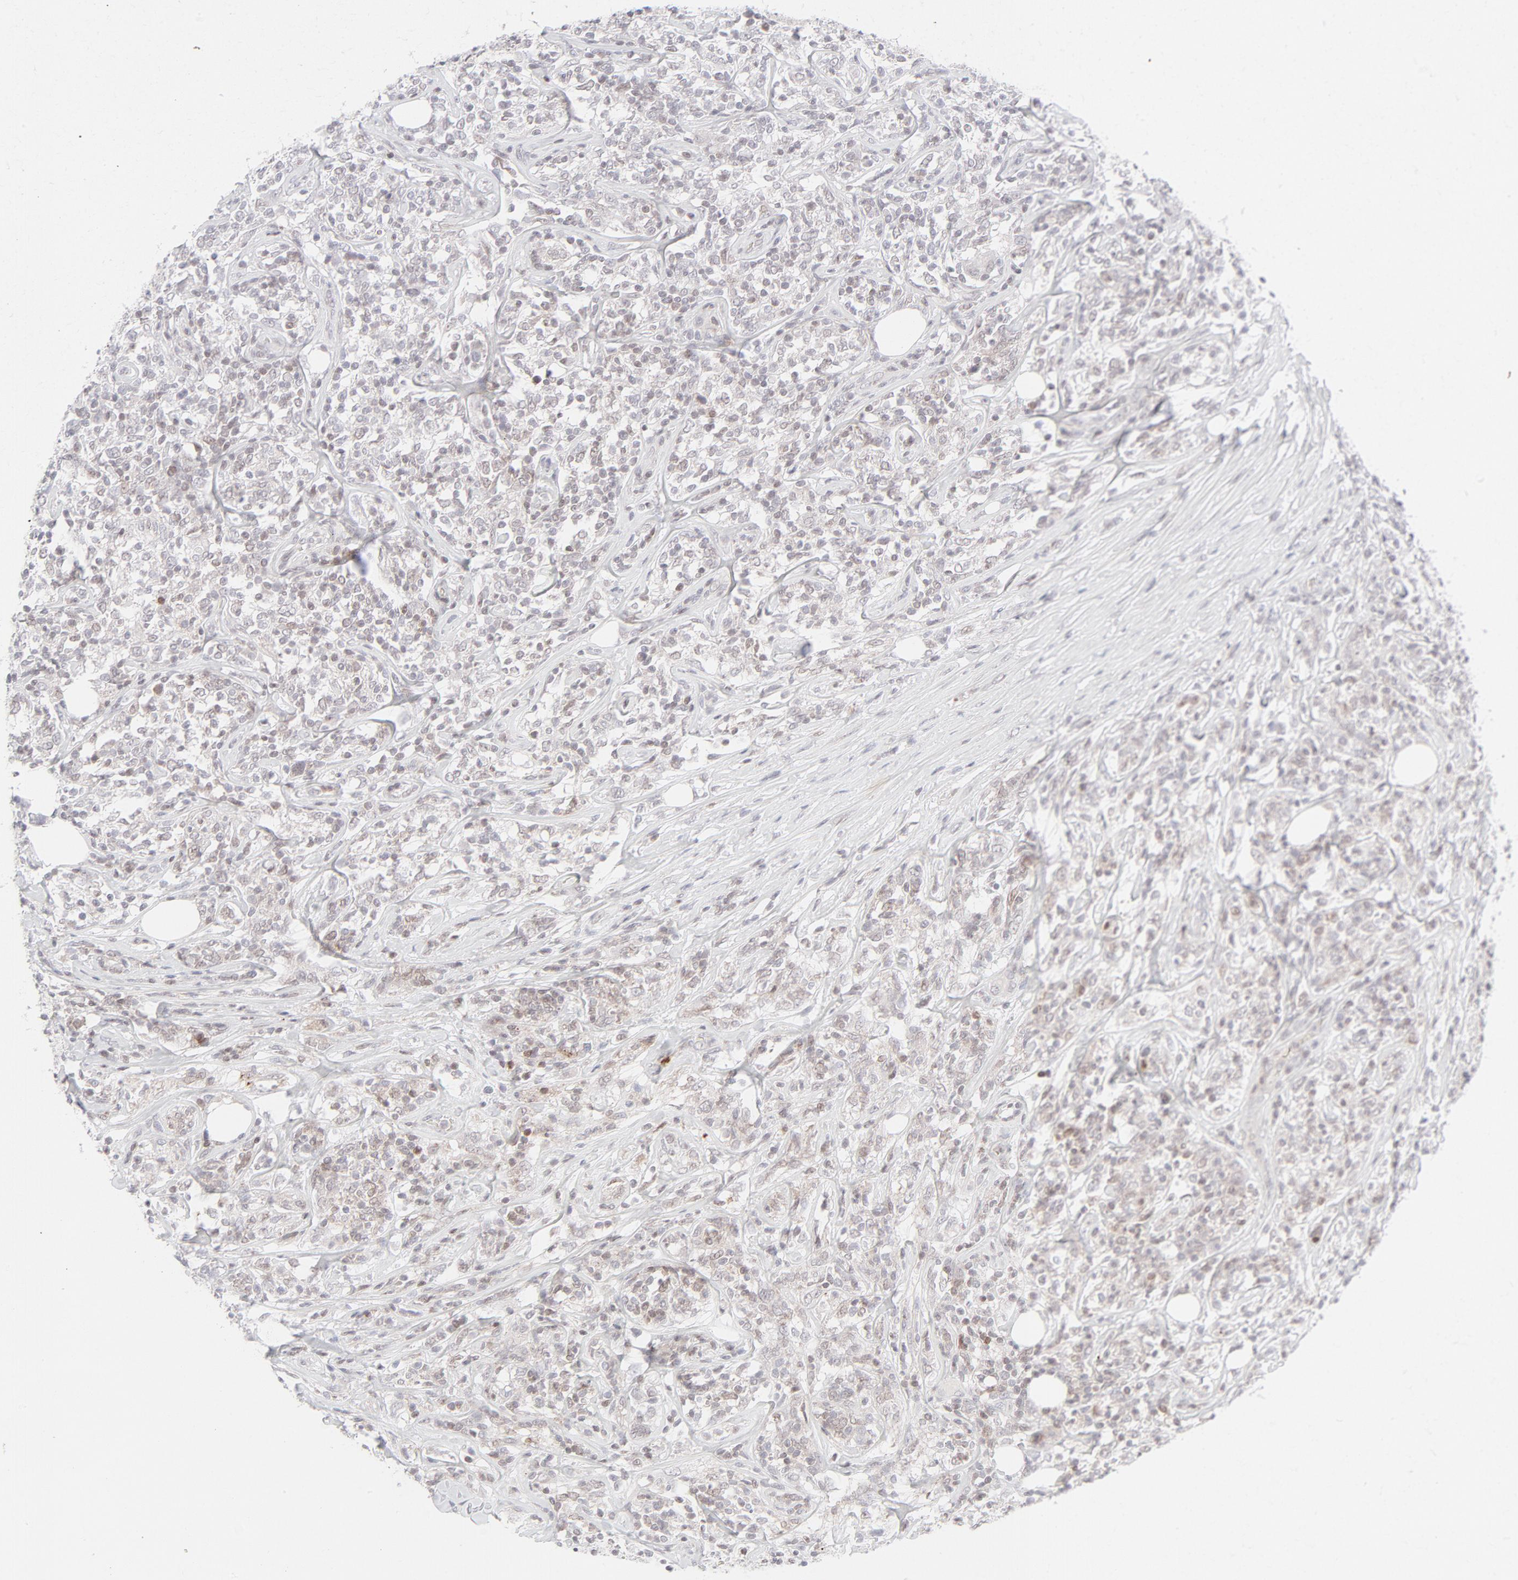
{"staining": {"intensity": "weak", "quantity": ">75%", "location": "nuclear"}, "tissue": "lymphoma", "cell_type": "Tumor cells", "image_type": "cancer", "snomed": [{"axis": "morphology", "description": "Malignant lymphoma, non-Hodgkin's type, High grade"}, {"axis": "topography", "description": "Lymph node"}], "caption": "Tumor cells reveal low levels of weak nuclear positivity in about >75% of cells in human lymphoma.", "gene": "PRKCB", "patient": {"sex": "female", "age": 84}}